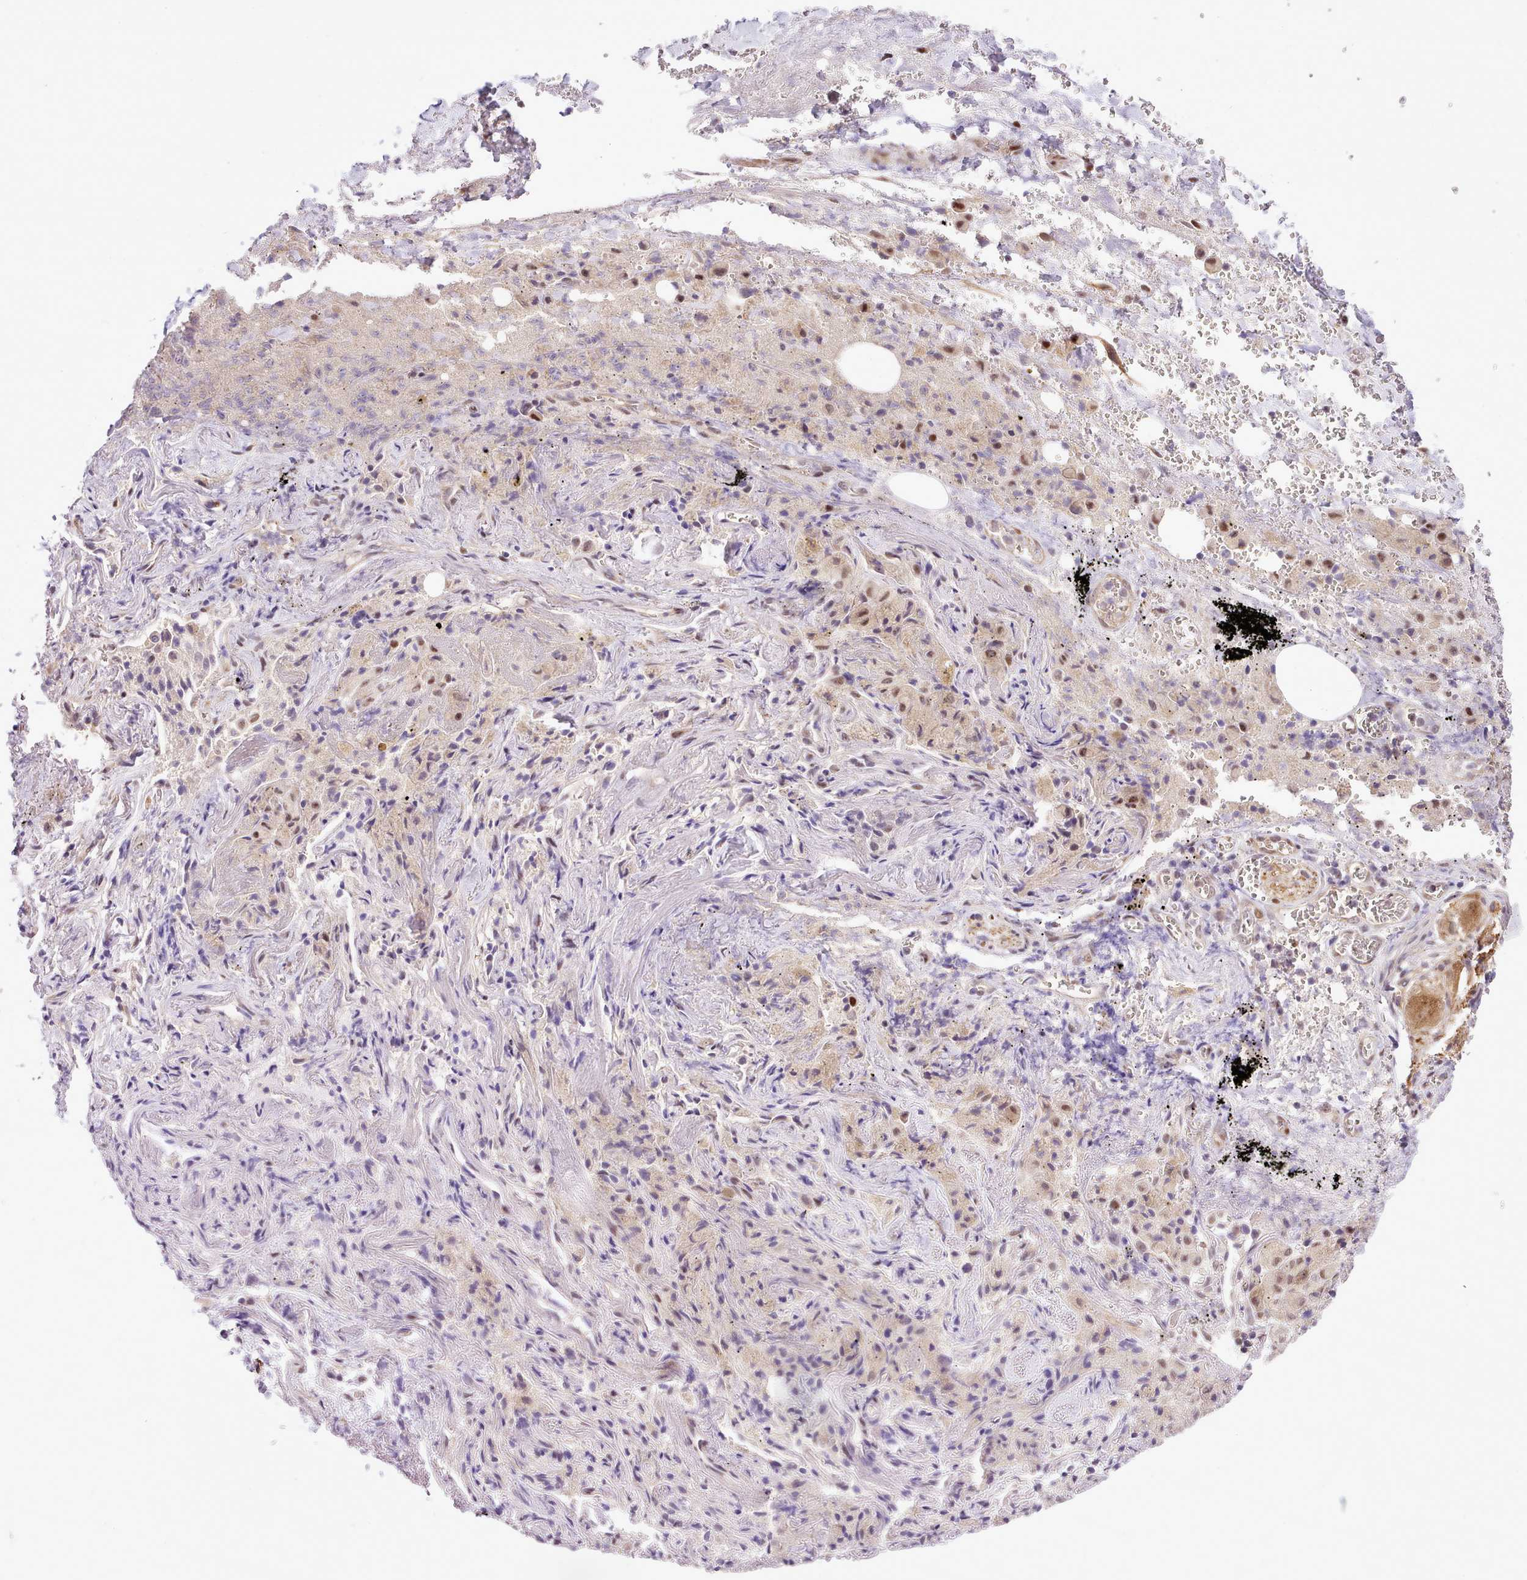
{"staining": {"intensity": "moderate", "quantity": "25%-75%", "location": "nuclear"}, "tissue": "adipose tissue", "cell_type": "Adipocytes", "image_type": "normal", "snomed": [{"axis": "morphology", "description": "Normal tissue, NOS"}, {"axis": "topography", "description": "Cartilage tissue"}], "caption": "Immunohistochemical staining of unremarkable adipose tissue reveals moderate nuclear protein positivity in approximately 25%-75% of adipocytes. The staining is performed using DAB brown chromogen to label protein expression. The nuclei are counter-stained blue using hematoxylin.", "gene": "HOXB7", "patient": {"sex": "male", "age": 66}}